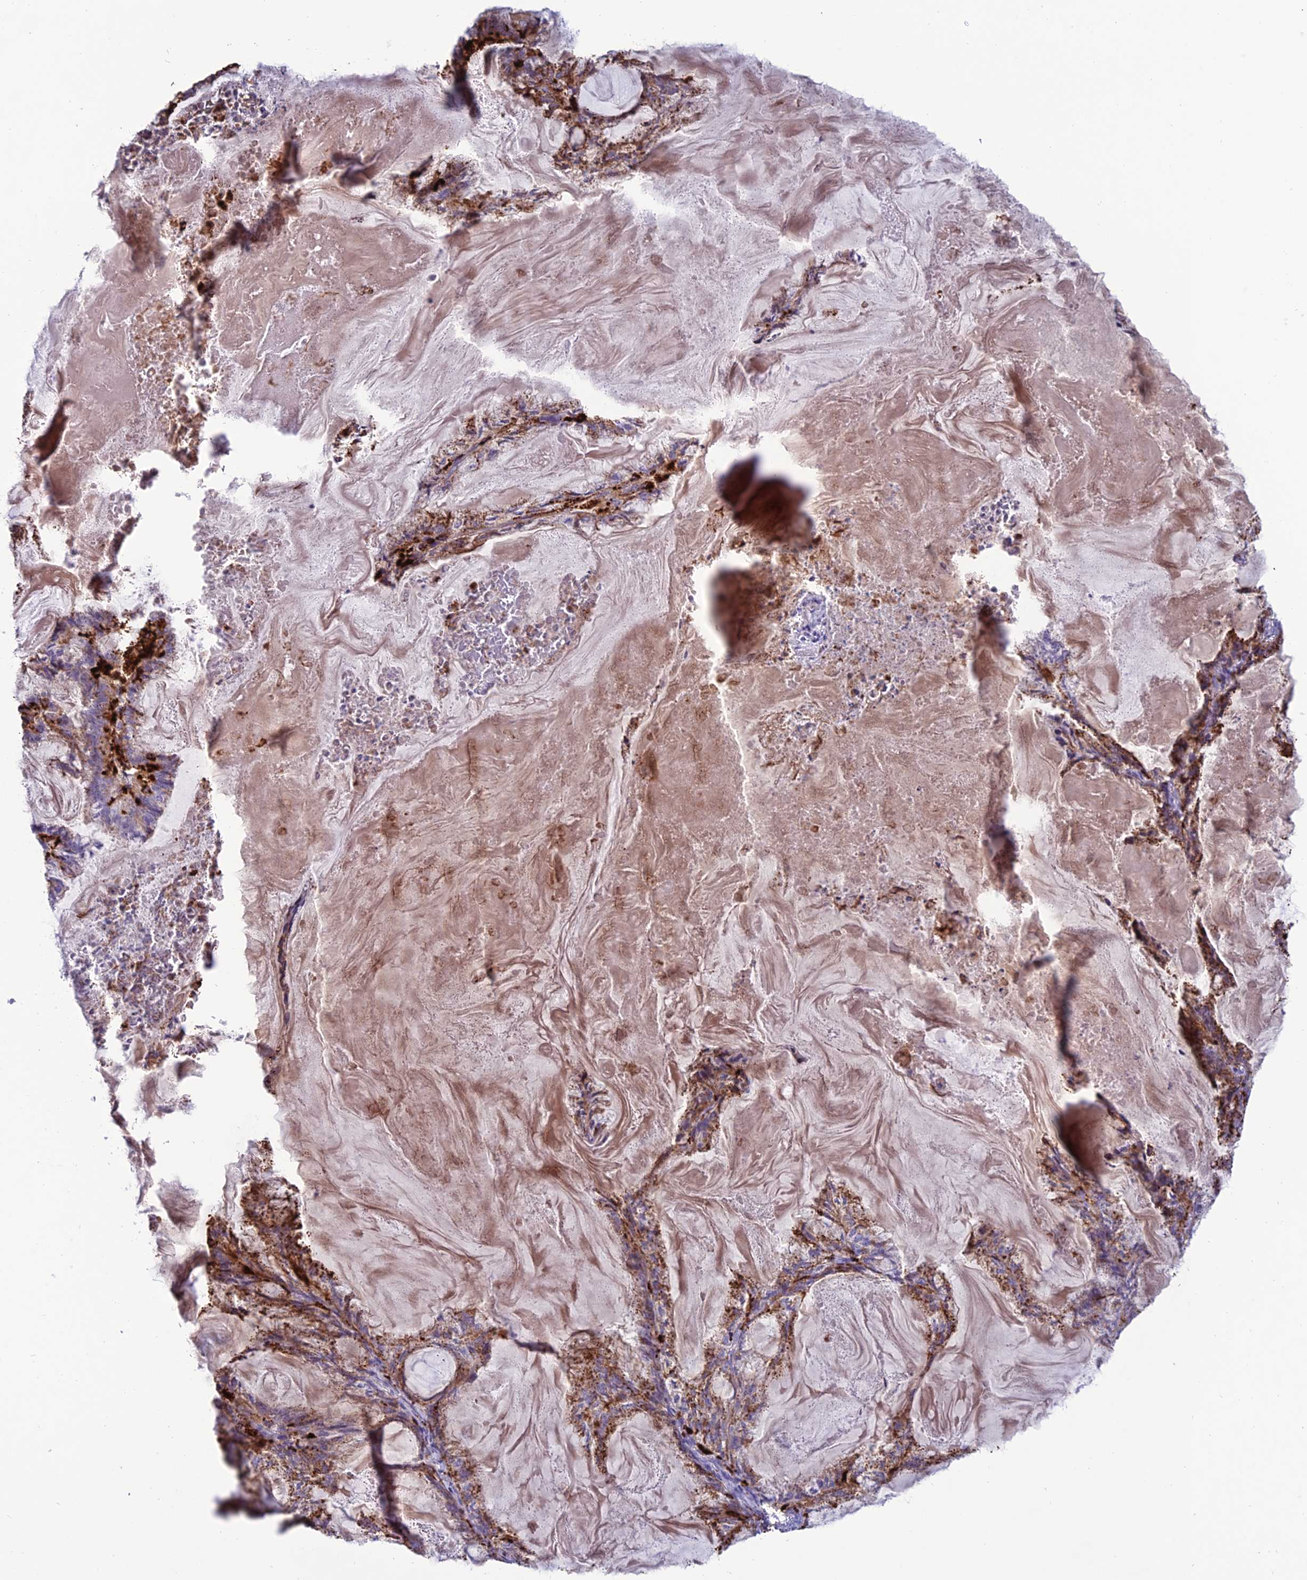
{"staining": {"intensity": "moderate", "quantity": ">75%", "location": "cytoplasmic/membranous"}, "tissue": "endometrial cancer", "cell_type": "Tumor cells", "image_type": "cancer", "snomed": [{"axis": "morphology", "description": "Adenocarcinoma, NOS"}, {"axis": "topography", "description": "Endometrium"}], "caption": "Endometrial cancer (adenocarcinoma) stained with IHC displays moderate cytoplasmic/membranous staining in about >75% of tumor cells. (DAB IHC with brightfield microscopy, high magnification).", "gene": "ARHGEF18", "patient": {"sex": "female", "age": 86}}